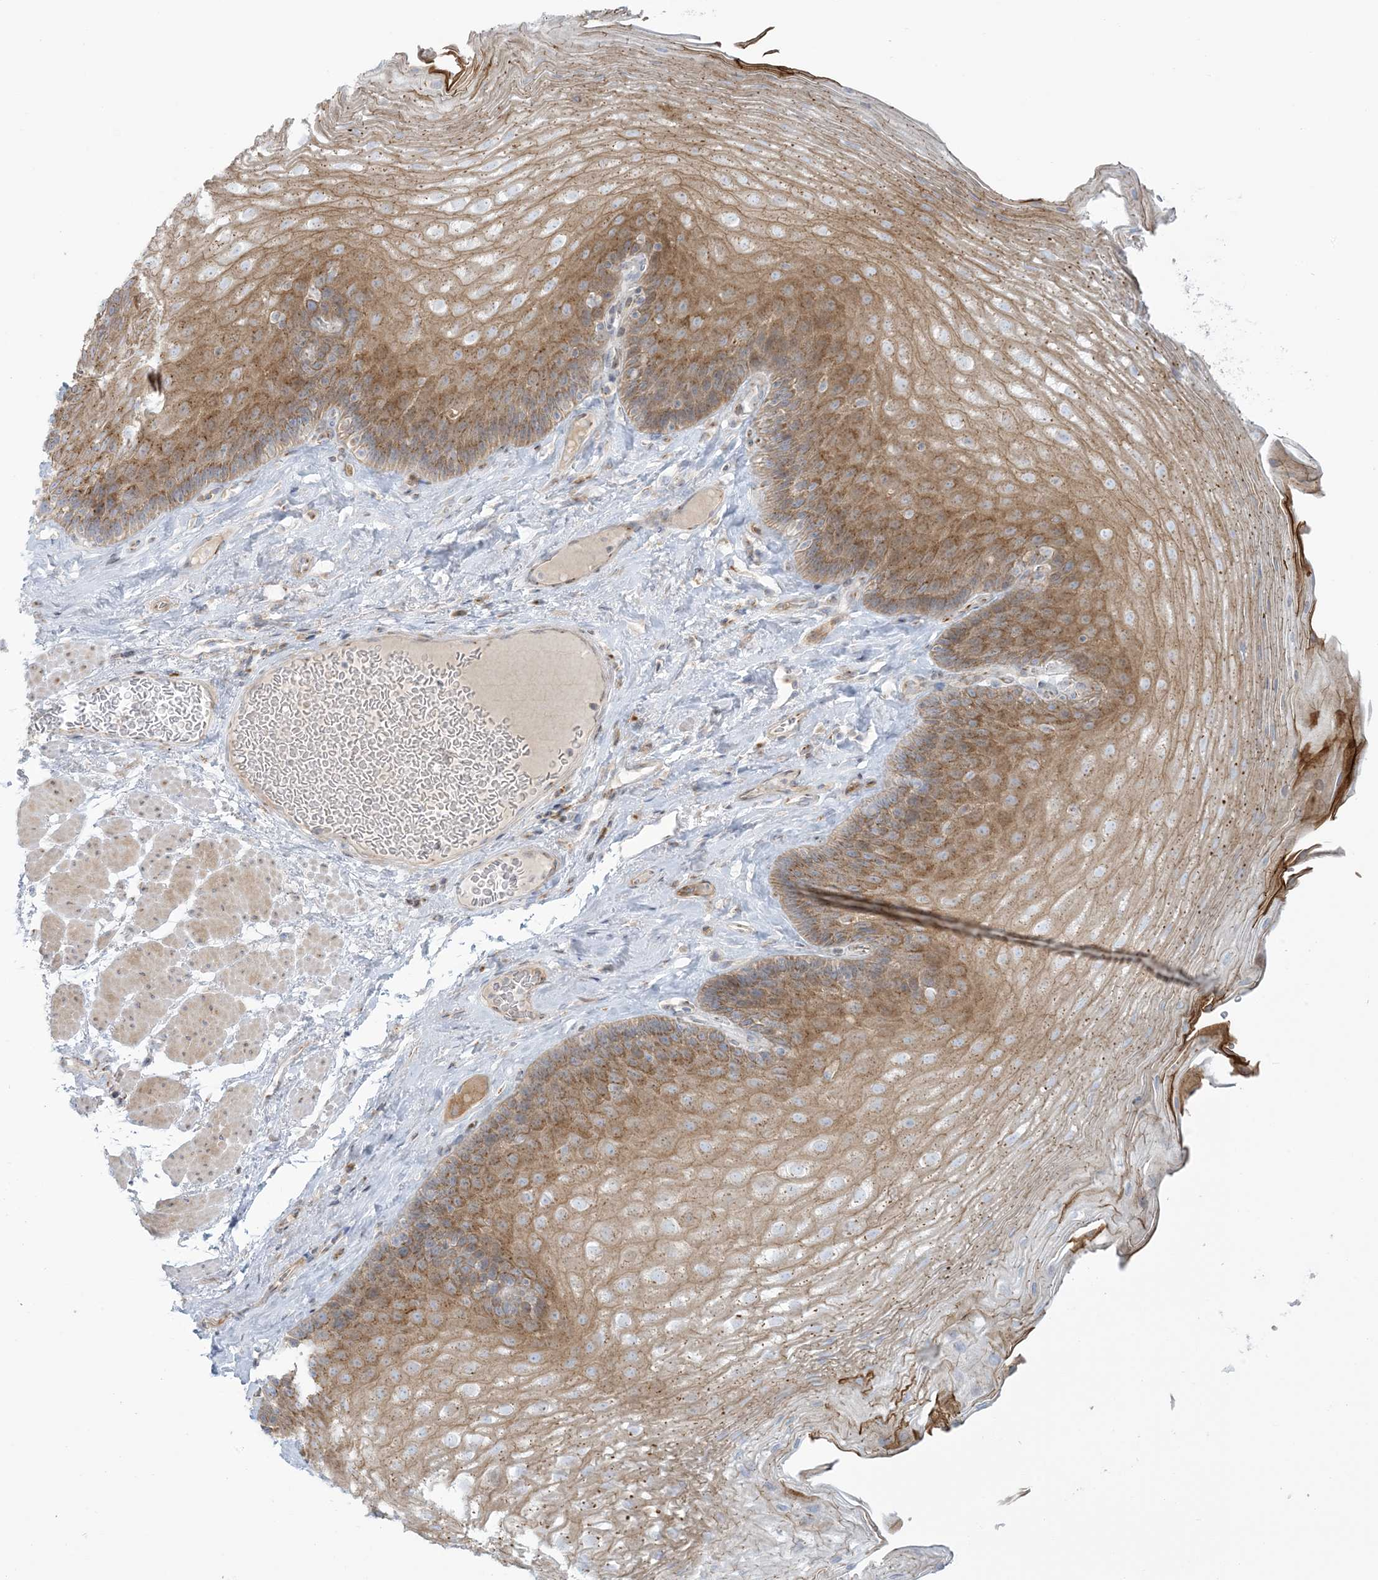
{"staining": {"intensity": "strong", "quantity": "25%-75%", "location": "cytoplasmic/membranous"}, "tissue": "esophagus", "cell_type": "Squamous epithelial cells", "image_type": "normal", "snomed": [{"axis": "morphology", "description": "Normal tissue, NOS"}, {"axis": "topography", "description": "Esophagus"}], "caption": "IHC (DAB) staining of normal esophagus exhibits strong cytoplasmic/membranous protein staining in approximately 25%-75% of squamous epithelial cells. (DAB IHC, brown staining for protein, blue staining for nuclei).", "gene": "AFTPH", "patient": {"sex": "female", "age": 66}}